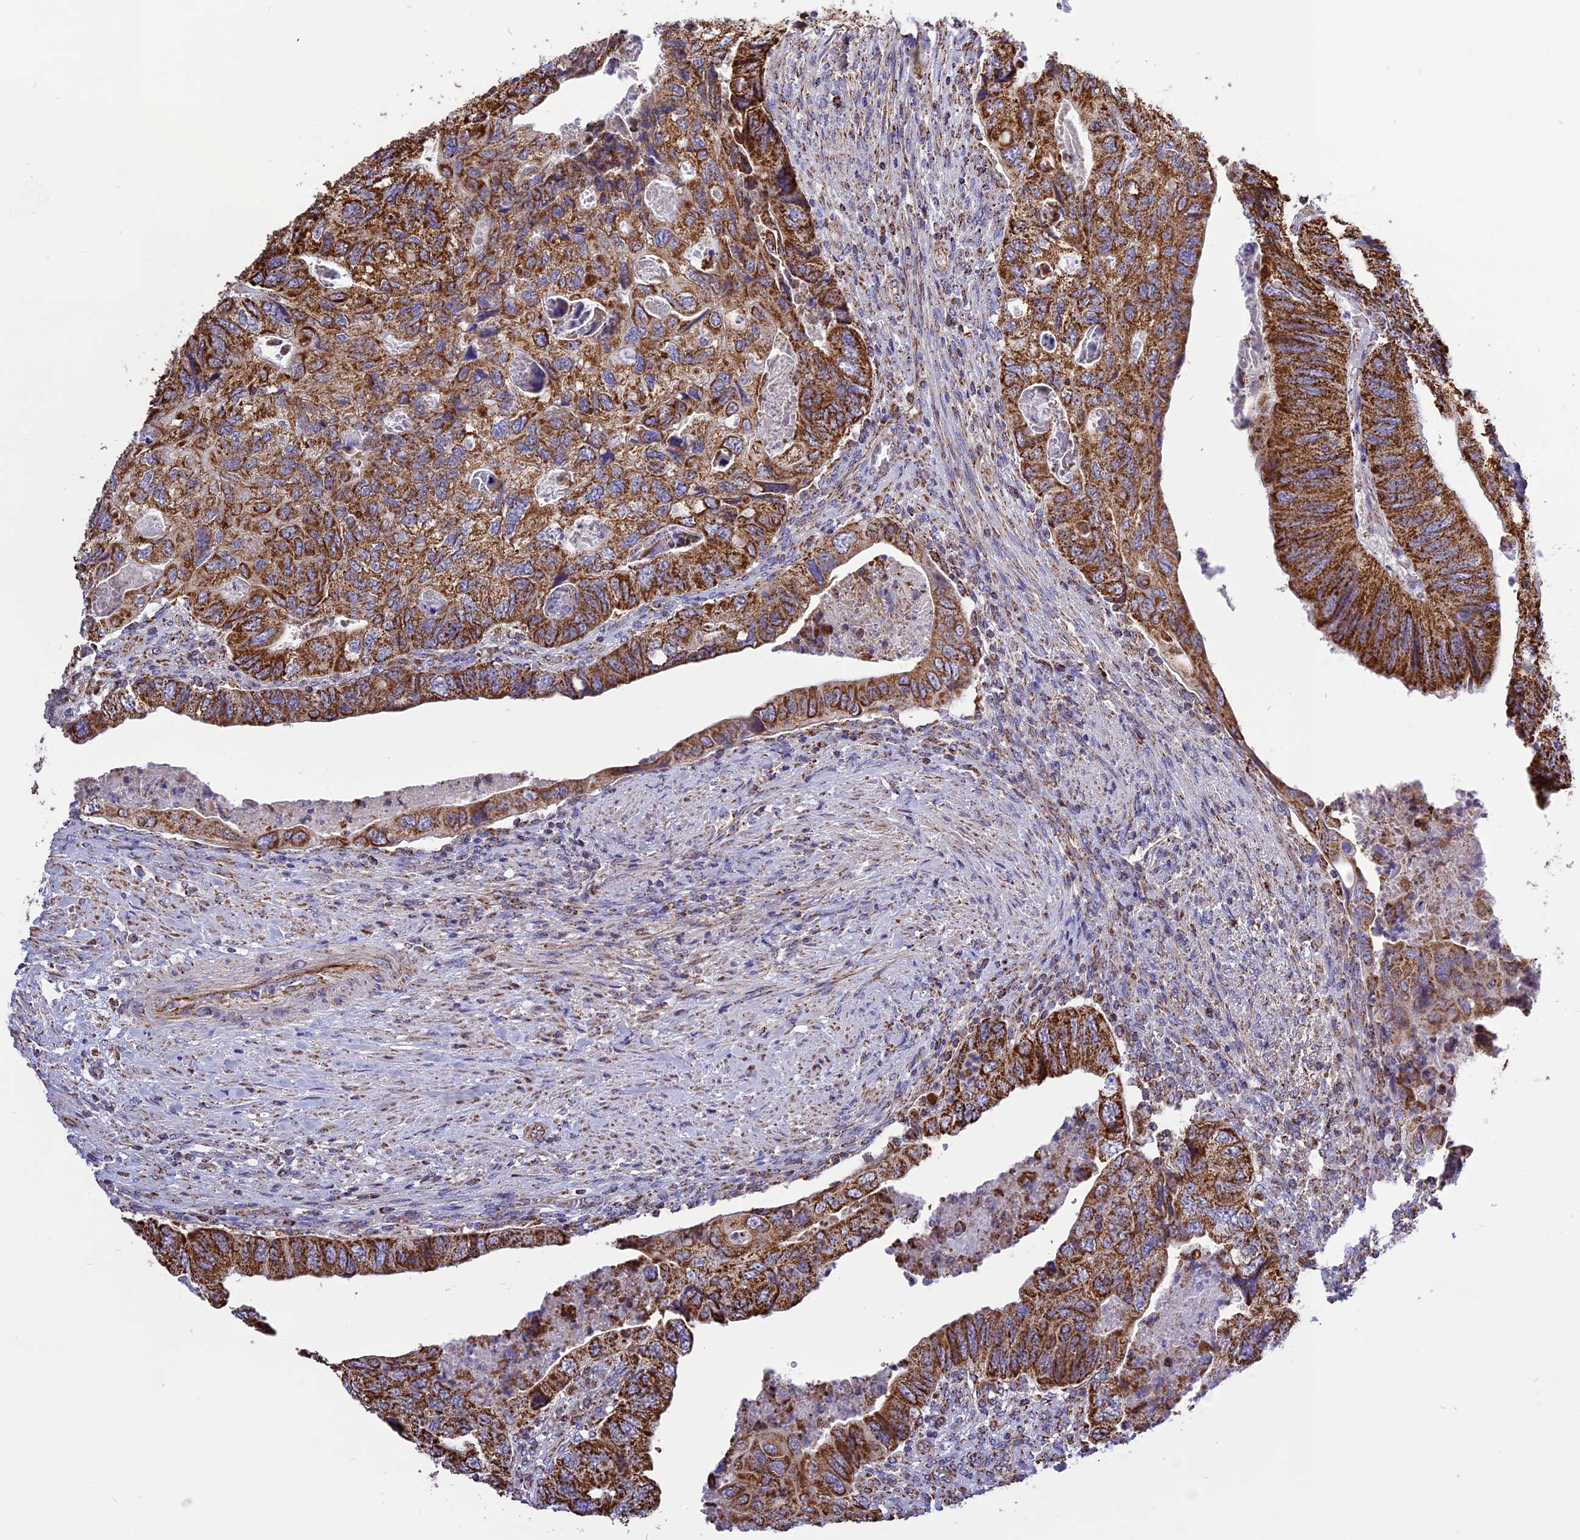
{"staining": {"intensity": "strong", "quantity": ">75%", "location": "cytoplasmic/membranous"}, "tissue": "colorectal cancer", "cell_type": "Tumor cells", "image_type": "cancer", "snomed": [{"axis": "morphology", "description": "Adenocarcinoma, NOS"}, {"axis": "topography", "description": "Rectum"}], "caption": "About >75% of tumor cells in human colorectal cancer (adenocarcinoma) reveal strong cytoplasmic/membranous protein expression as visualized by brown immunohistochemical staining.", "gene": "TTC4", "patient": {"sex": "male", "age": 63}}